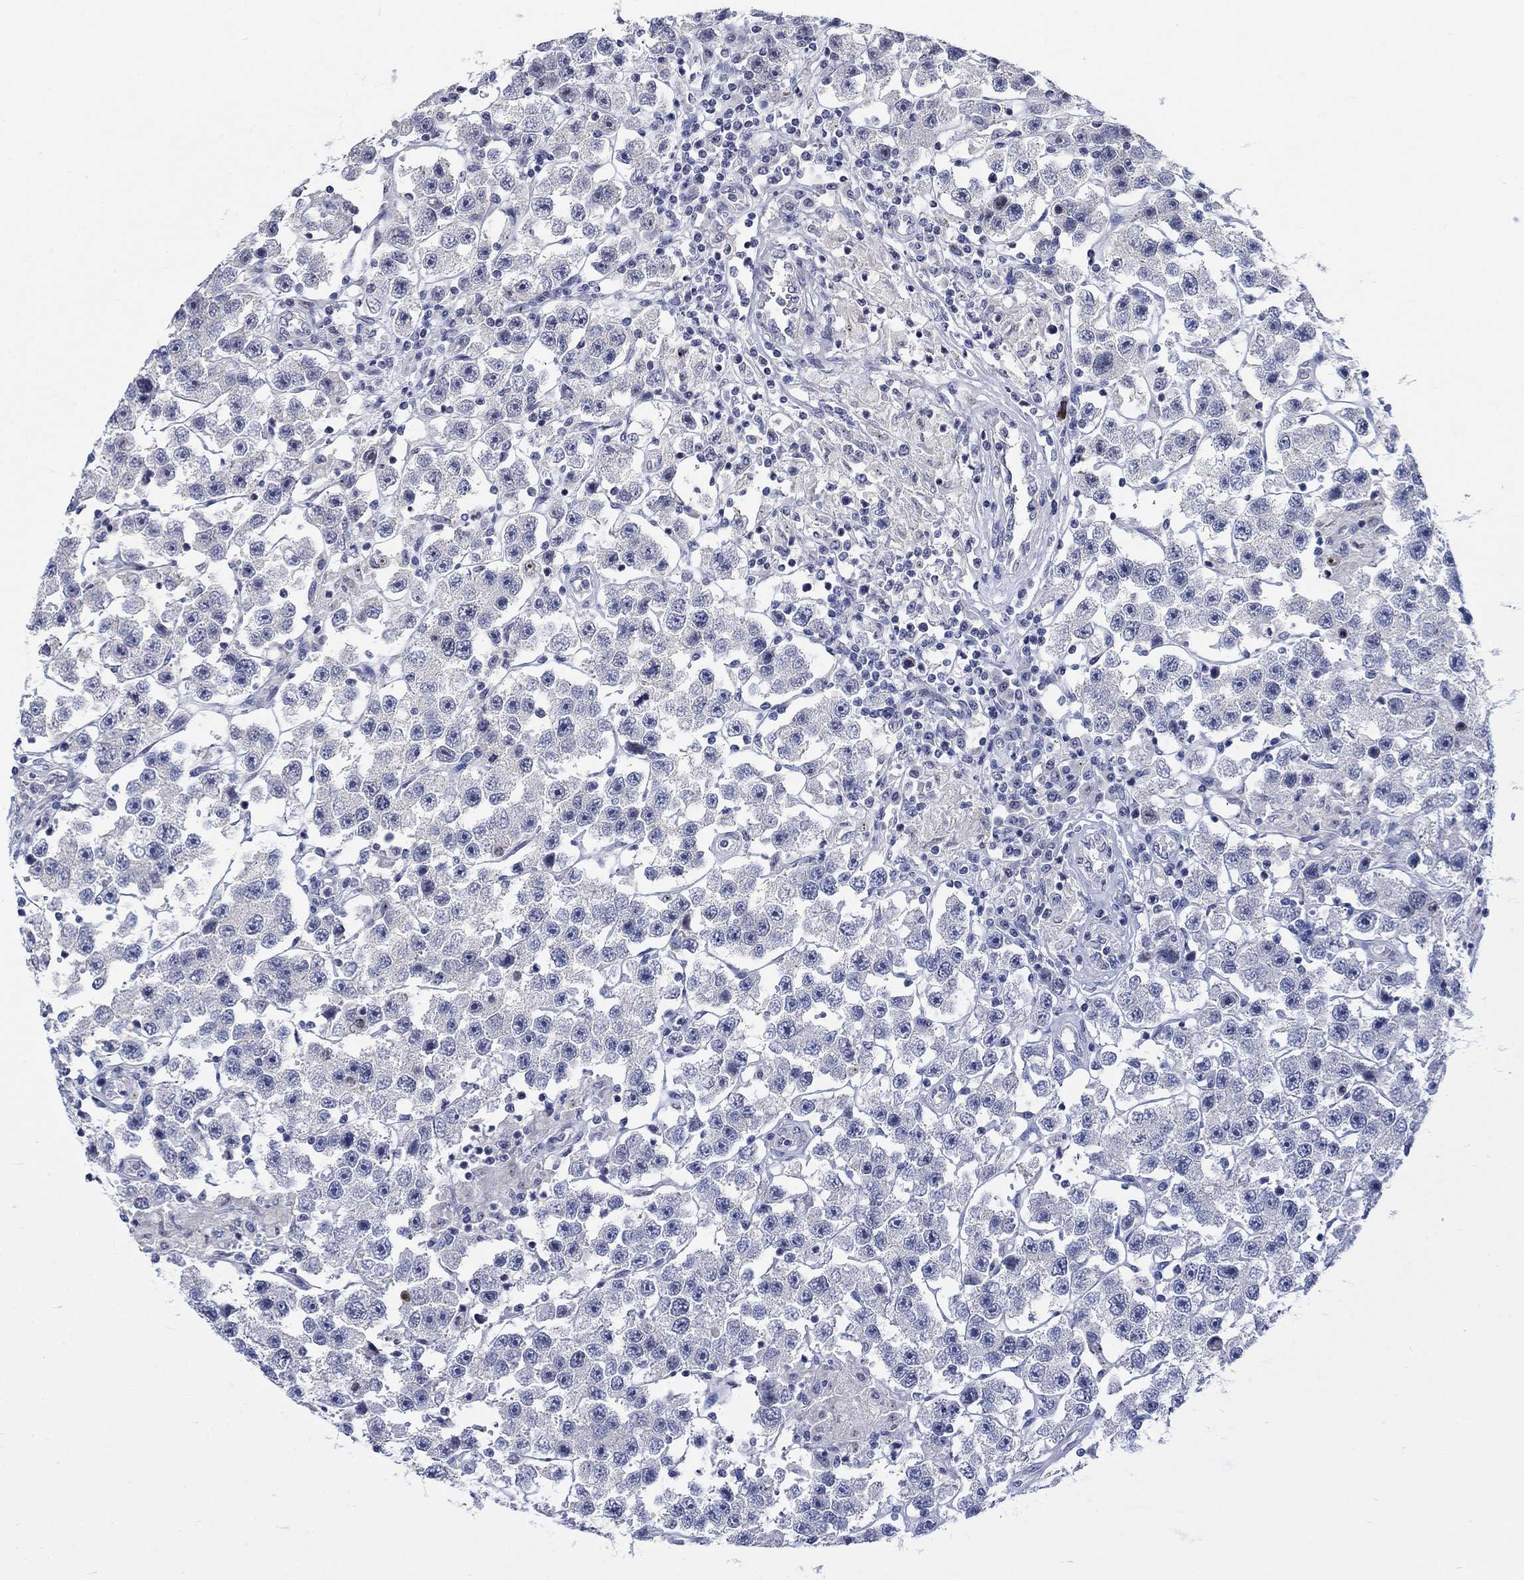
{"staining": {"intensity": "strong", "quantity": "<25%", "location": "nuclear"}, "tissue": "testis cancer", "cell_type": "Tumor cells", "image_type": "cancer", "snomed": [{"axis": "morphology", "description": "Seminoma, NOS"}, {"axis": "topography", "description": "Testis"}], "caption": "Tumor cells display medium levels of strong nuclear staining in approximately <25% of cells in testis cancer.", "gene": "SMIM18", "patient": {"sex": "male", "age": 45}}